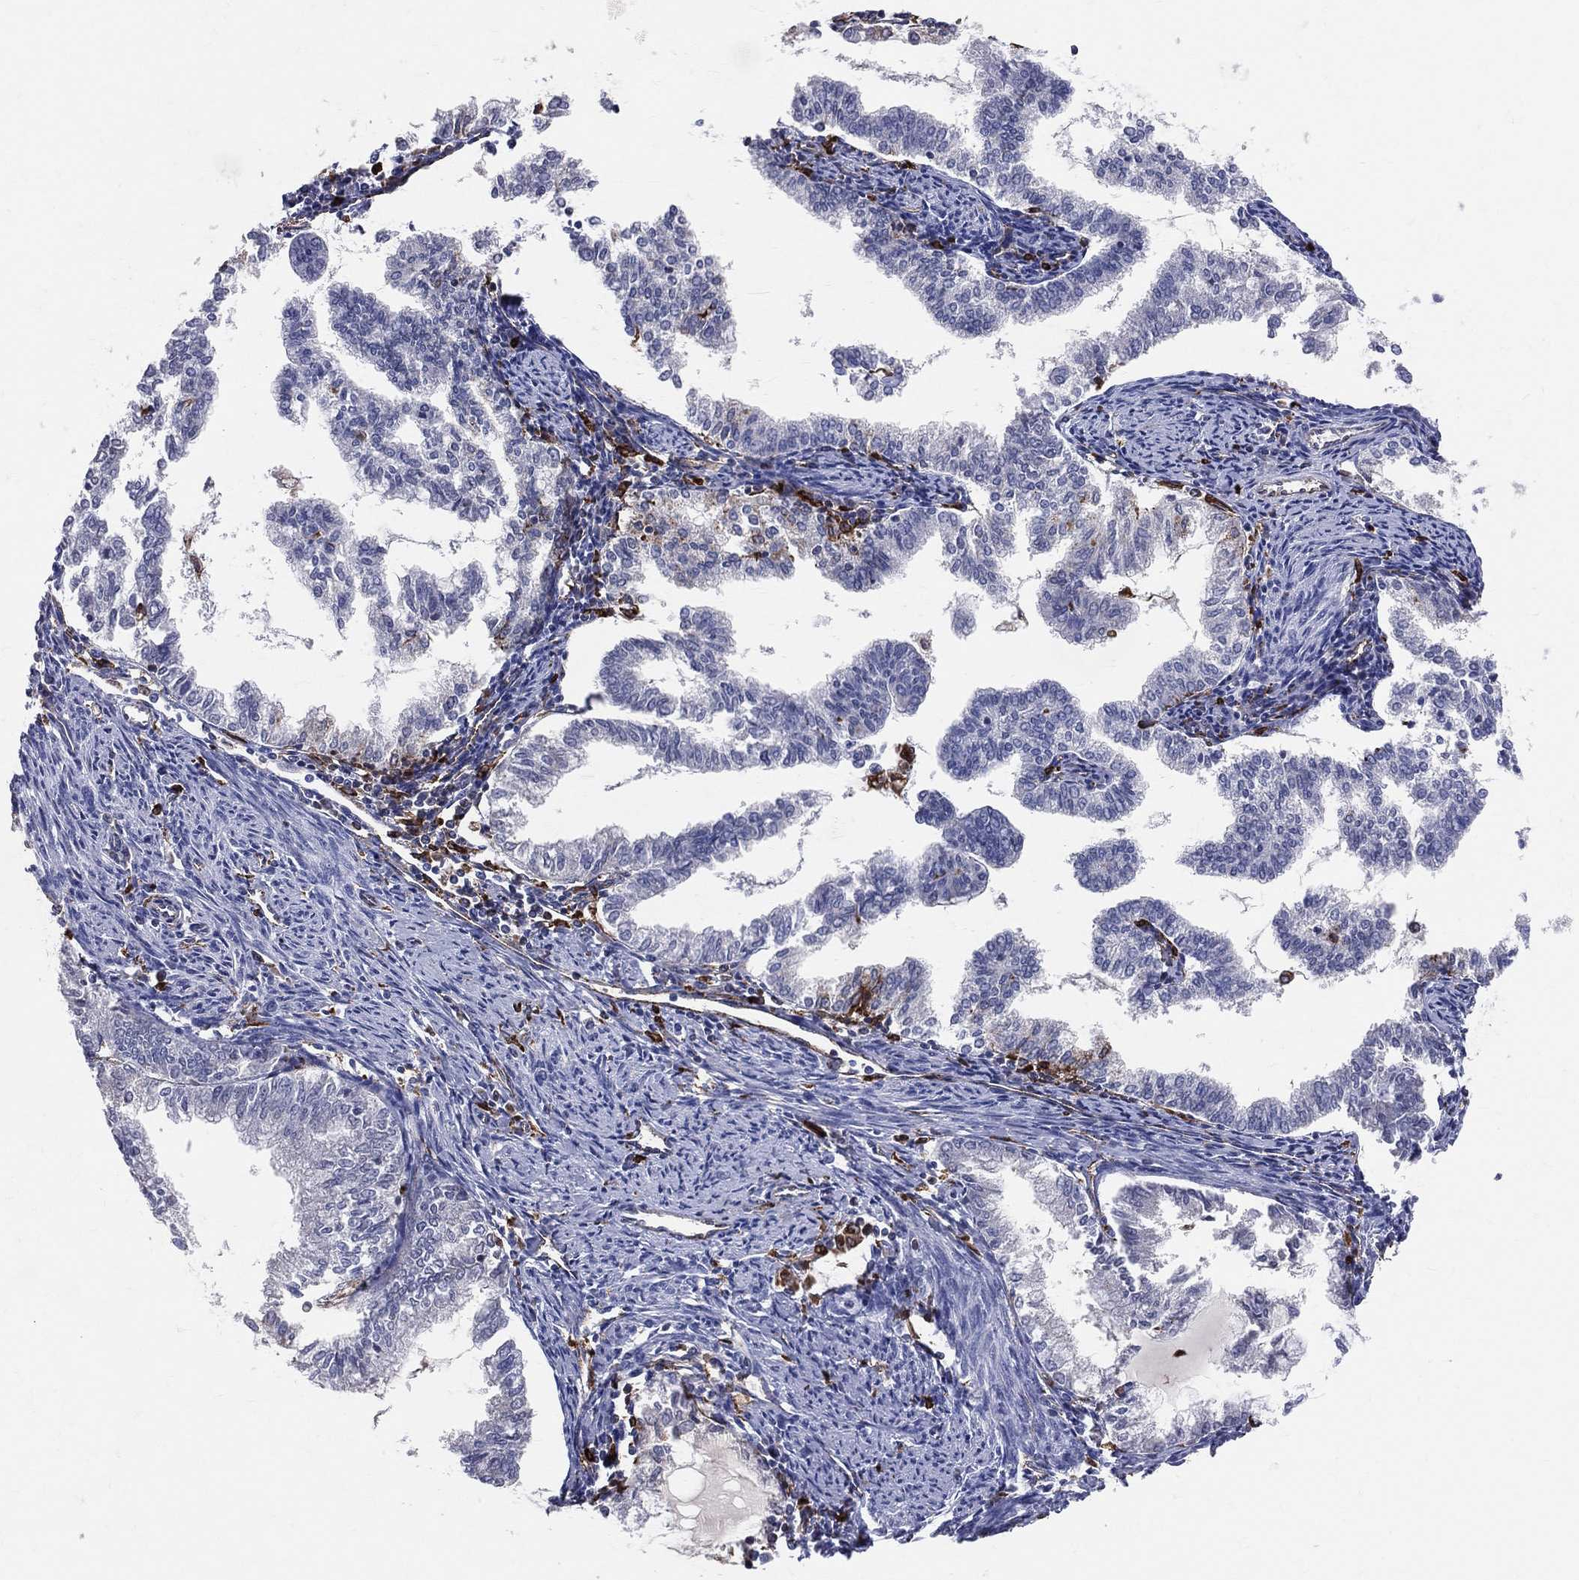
{"staining": {"intensity": "negative", "quantity": "none", "location": "none"}, "tissue": "endometrial cancer", "cell_type": "Tumor cells", "image_type": "cancer", "snomed": [{"axis": "morphology", "description": "Adenocarcinoma, NOS"}, {"axis": "topography", "description": "Endometrium"}], "caption": "IHC photomicrograph of neoplastic tissue: human endometrial cancer stained with DAB (3,3'-diaminobenzidine) reveals no significant protein expression in tumor cells. The staining was performed using DAB to visualize the protein expression in brown, while the nuclei were stained in blue with hematoxylin (Magnification: 20x).", "gene": "CD74", "patient": {"sex": "female", "age": 79}}